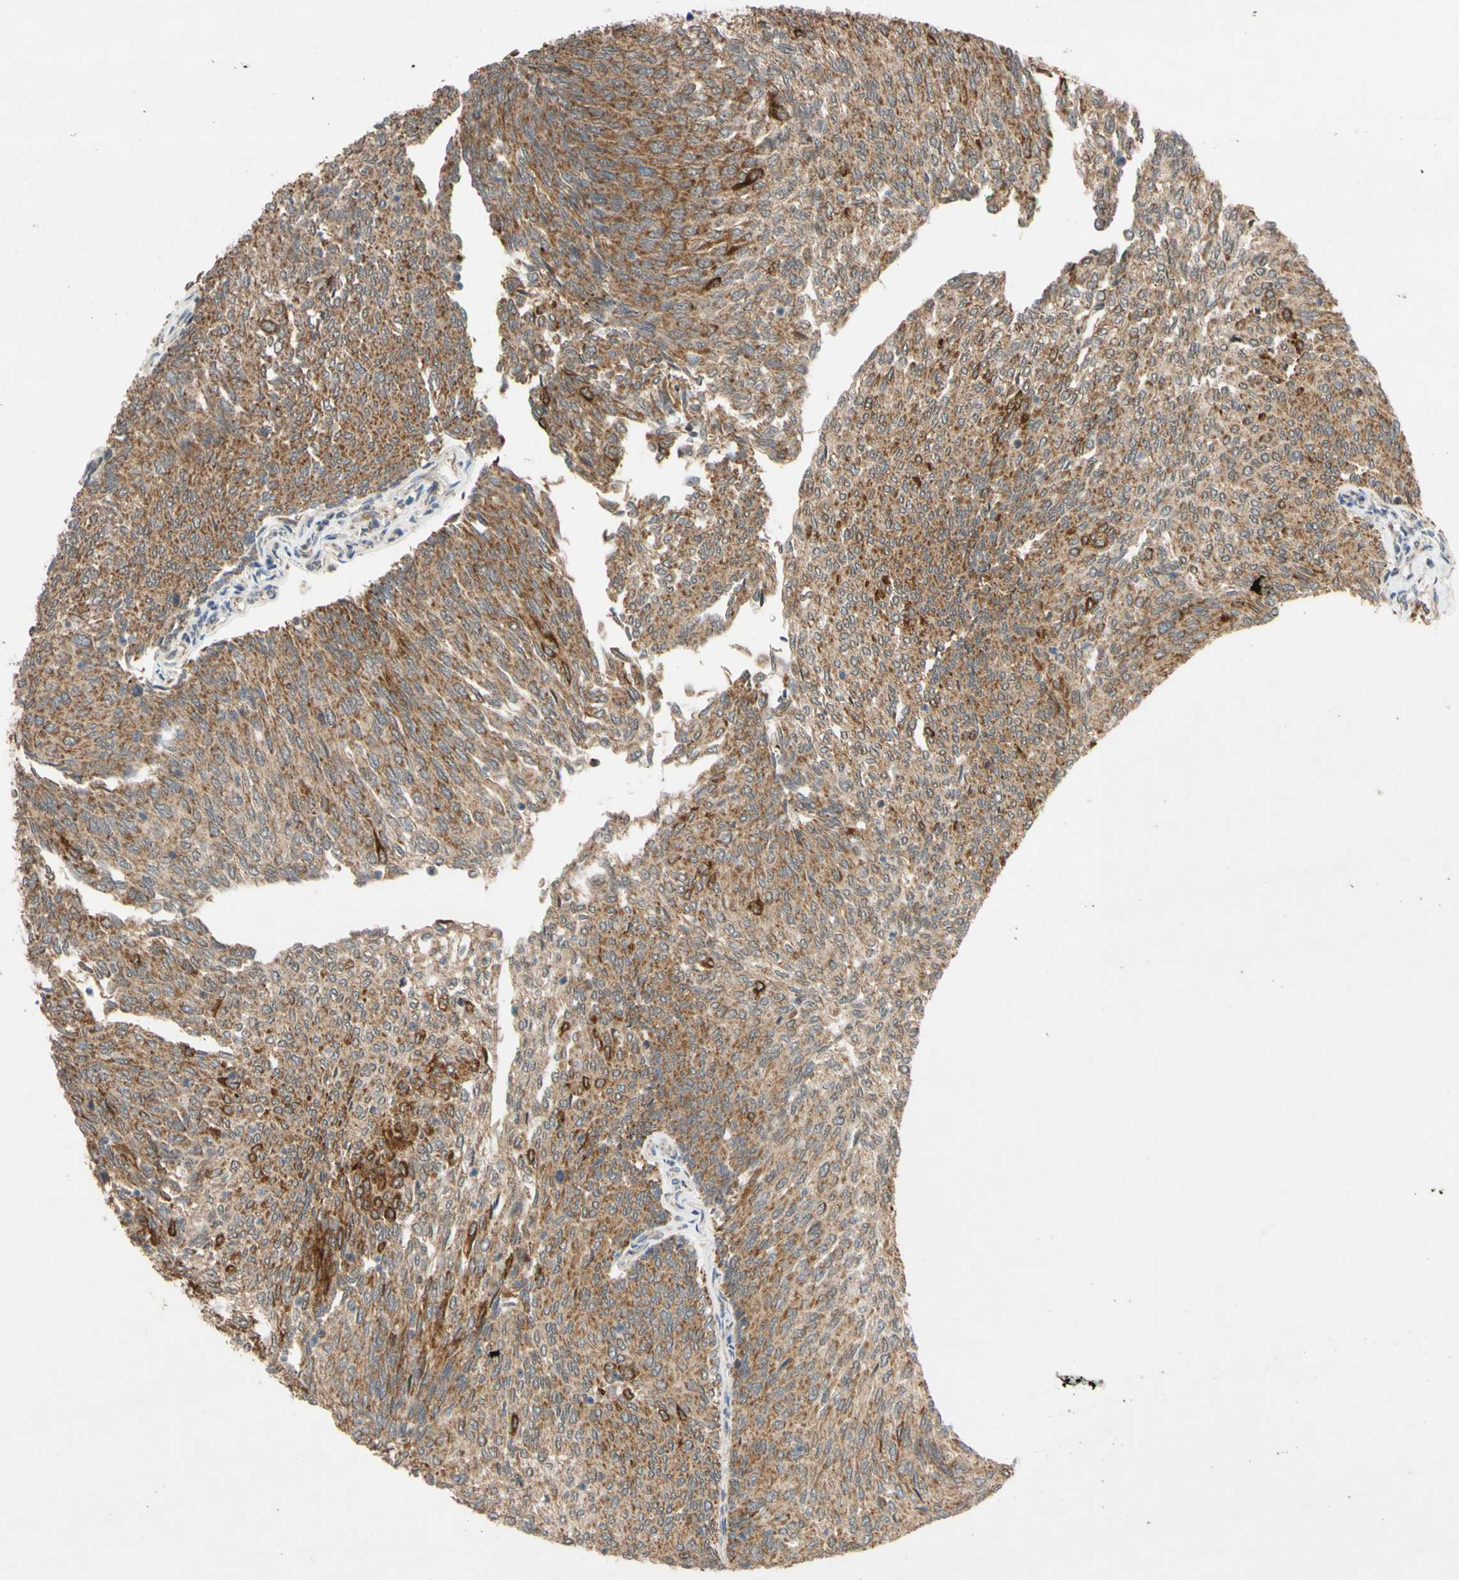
{"staining": {"intensity": "moderate", "quantity": ">75%", "location": "cytoplasmic/membranous"}, "tissue": "urothelial cancer", "cell_type": "Tumor cells", "image_type": "cancer", "snomed": [{"axis": "morphology", "description": "Urothelial carcinoma, Low grade"}, {"axis": "topography", "description": "Urinary bladder"}], "caption": "Low-grade urothelial carcinoma stained with a protein marker reveals moderate staining in tumor cells.", "gene": "CD164", "patient": {"sex": "female", "age": 79}}